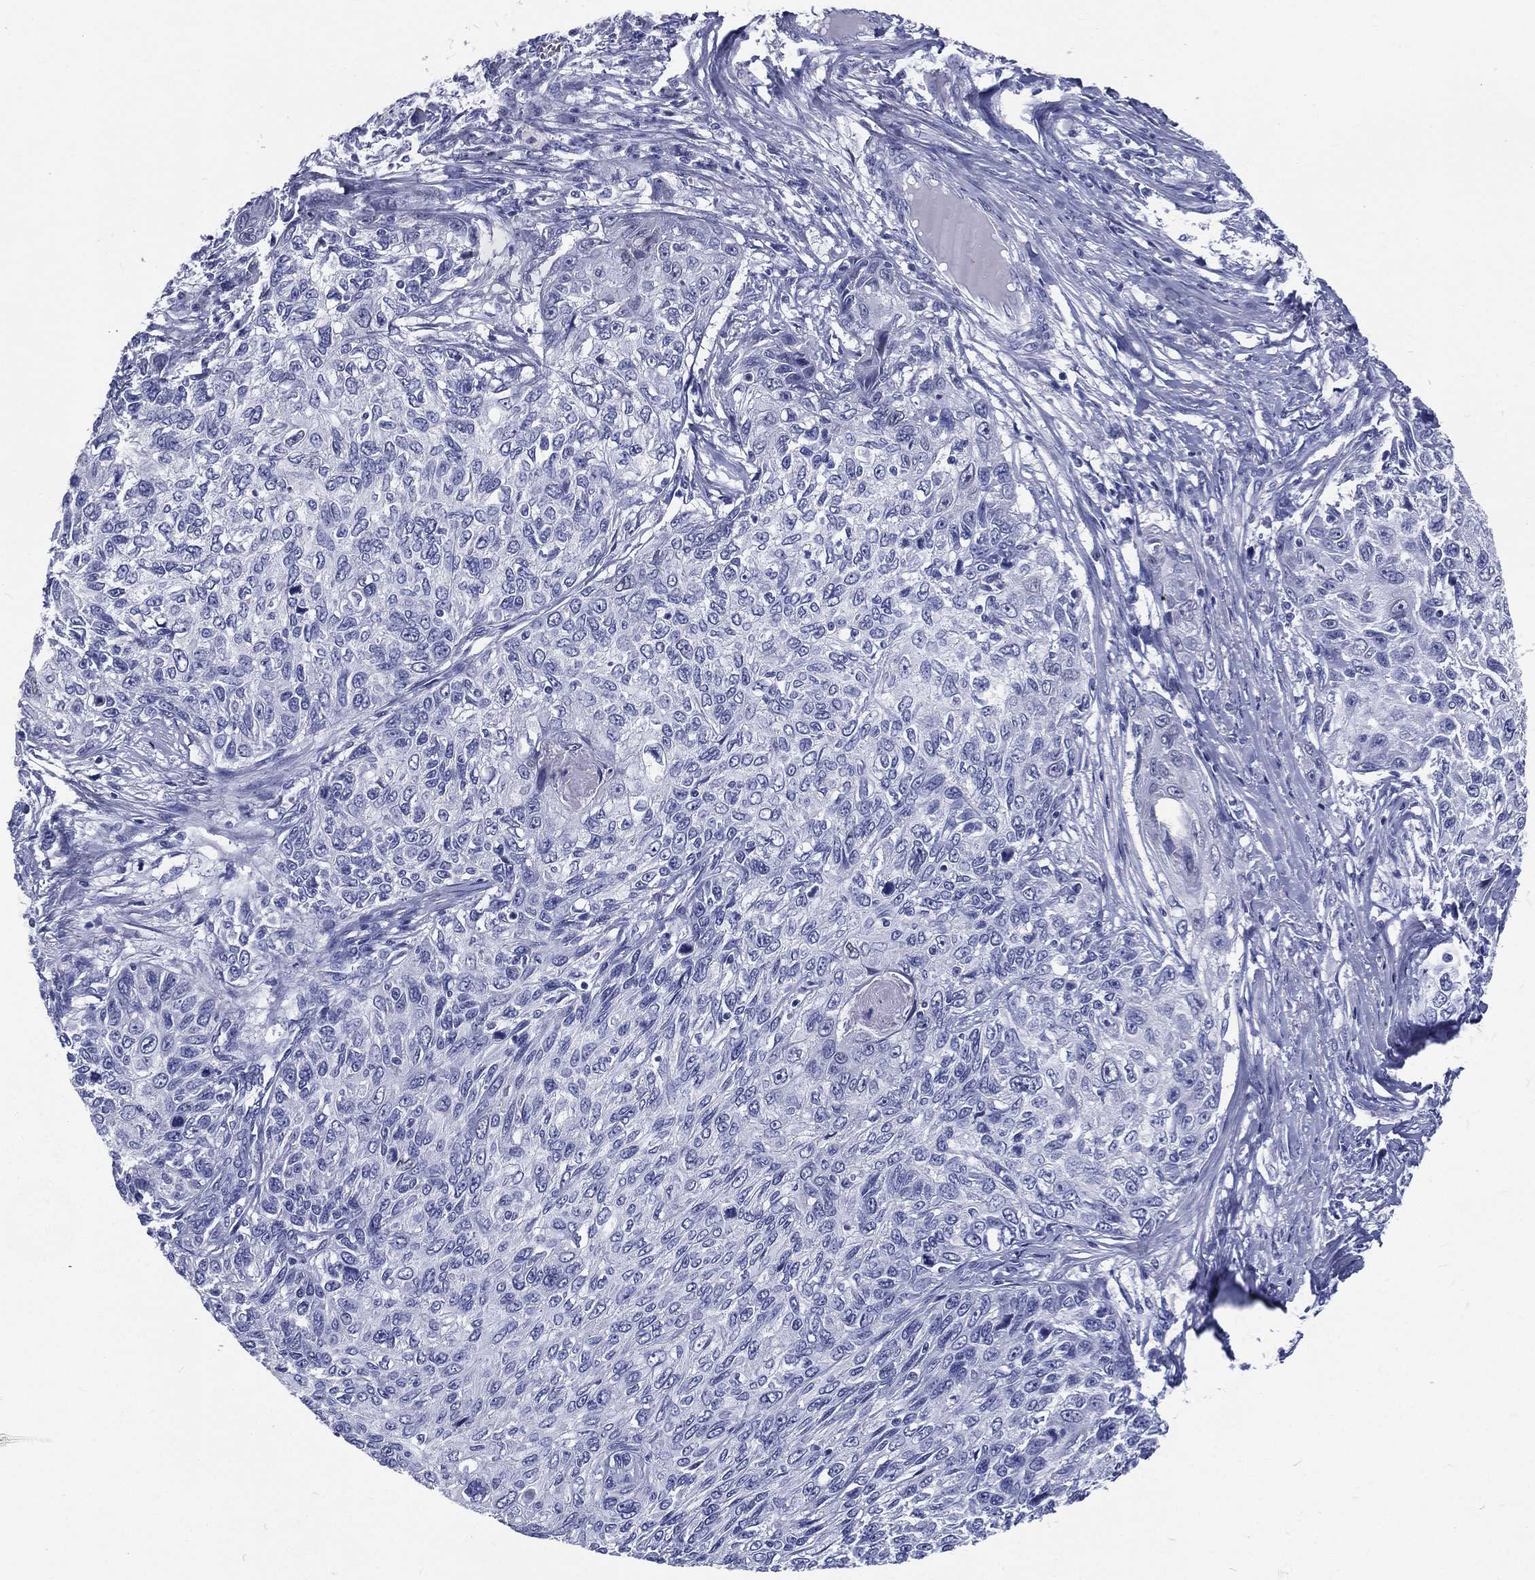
{"staining": {"intensity": "negative", "quantity": "none", "location": "none"}, "tissue": "skin cancer", "cell_type": "Tumor cells", "image_type": "cancer", "snomed": [{"axis": "morphology", "description": "Squamous cell carcinoma, NOS"}, {"axis": "topography", "description": "Skin"}], "caption": "Tumor cells show no significant expression in skin cancer (squamous cell carcinoma).", "gene": "RSPH4A", "patient": {"sex": "male", "age": 92}}